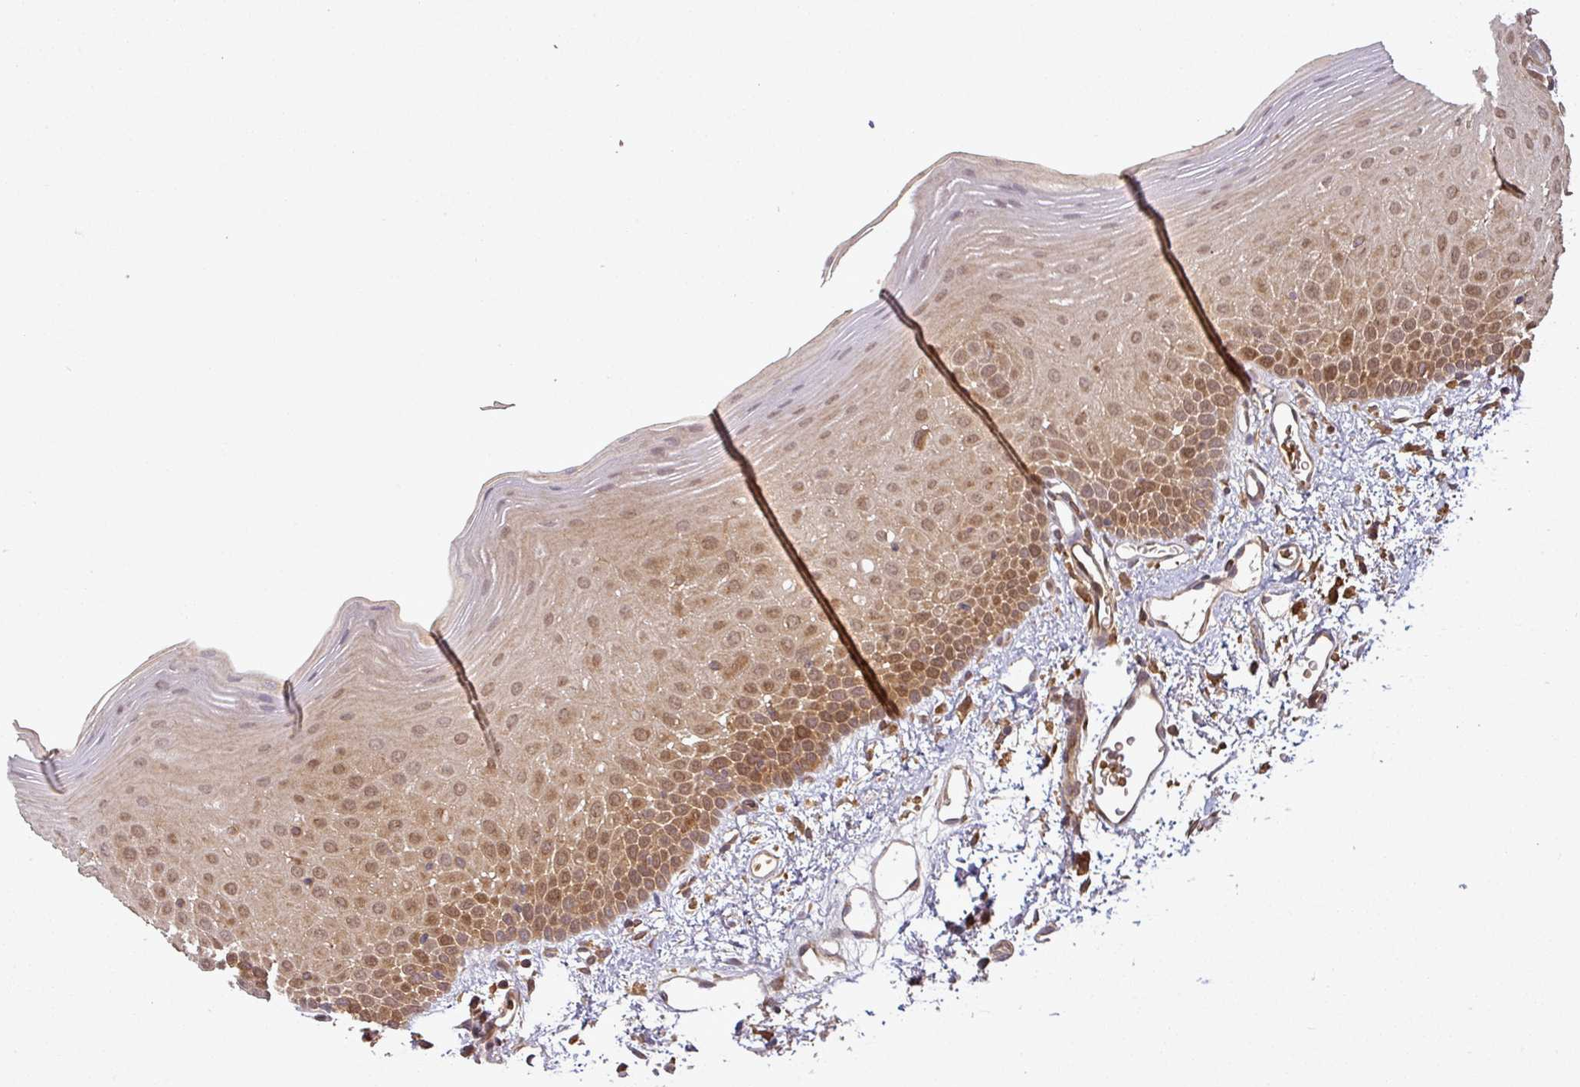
{"staining": {"intensity": "moderate", "quantity": ">75%", "location": "cytoplasmic/membranous"}, "tissue": "oral mucosa", "cell_type": "Squamous epithelial cells", "image_type": "normal", "snomed": [{"axis": "morphology", "description": "Normal tissue, NOS"}, {"axis": "topography", "description": "Oral tissue"}], "caption": "Immunohistochemistry (DAB) staining of normal human oral mucosa shows moderate cytoplasmic/membranous protein expression in about >75% of squamous epithelial cells. The staining was performed using DAB, with brown indicating positive protein expression. Nuclei are stained blue with hematoxylin.", "gene": "MAP3K6", "patient": {"sex": "female", "age": 70}}